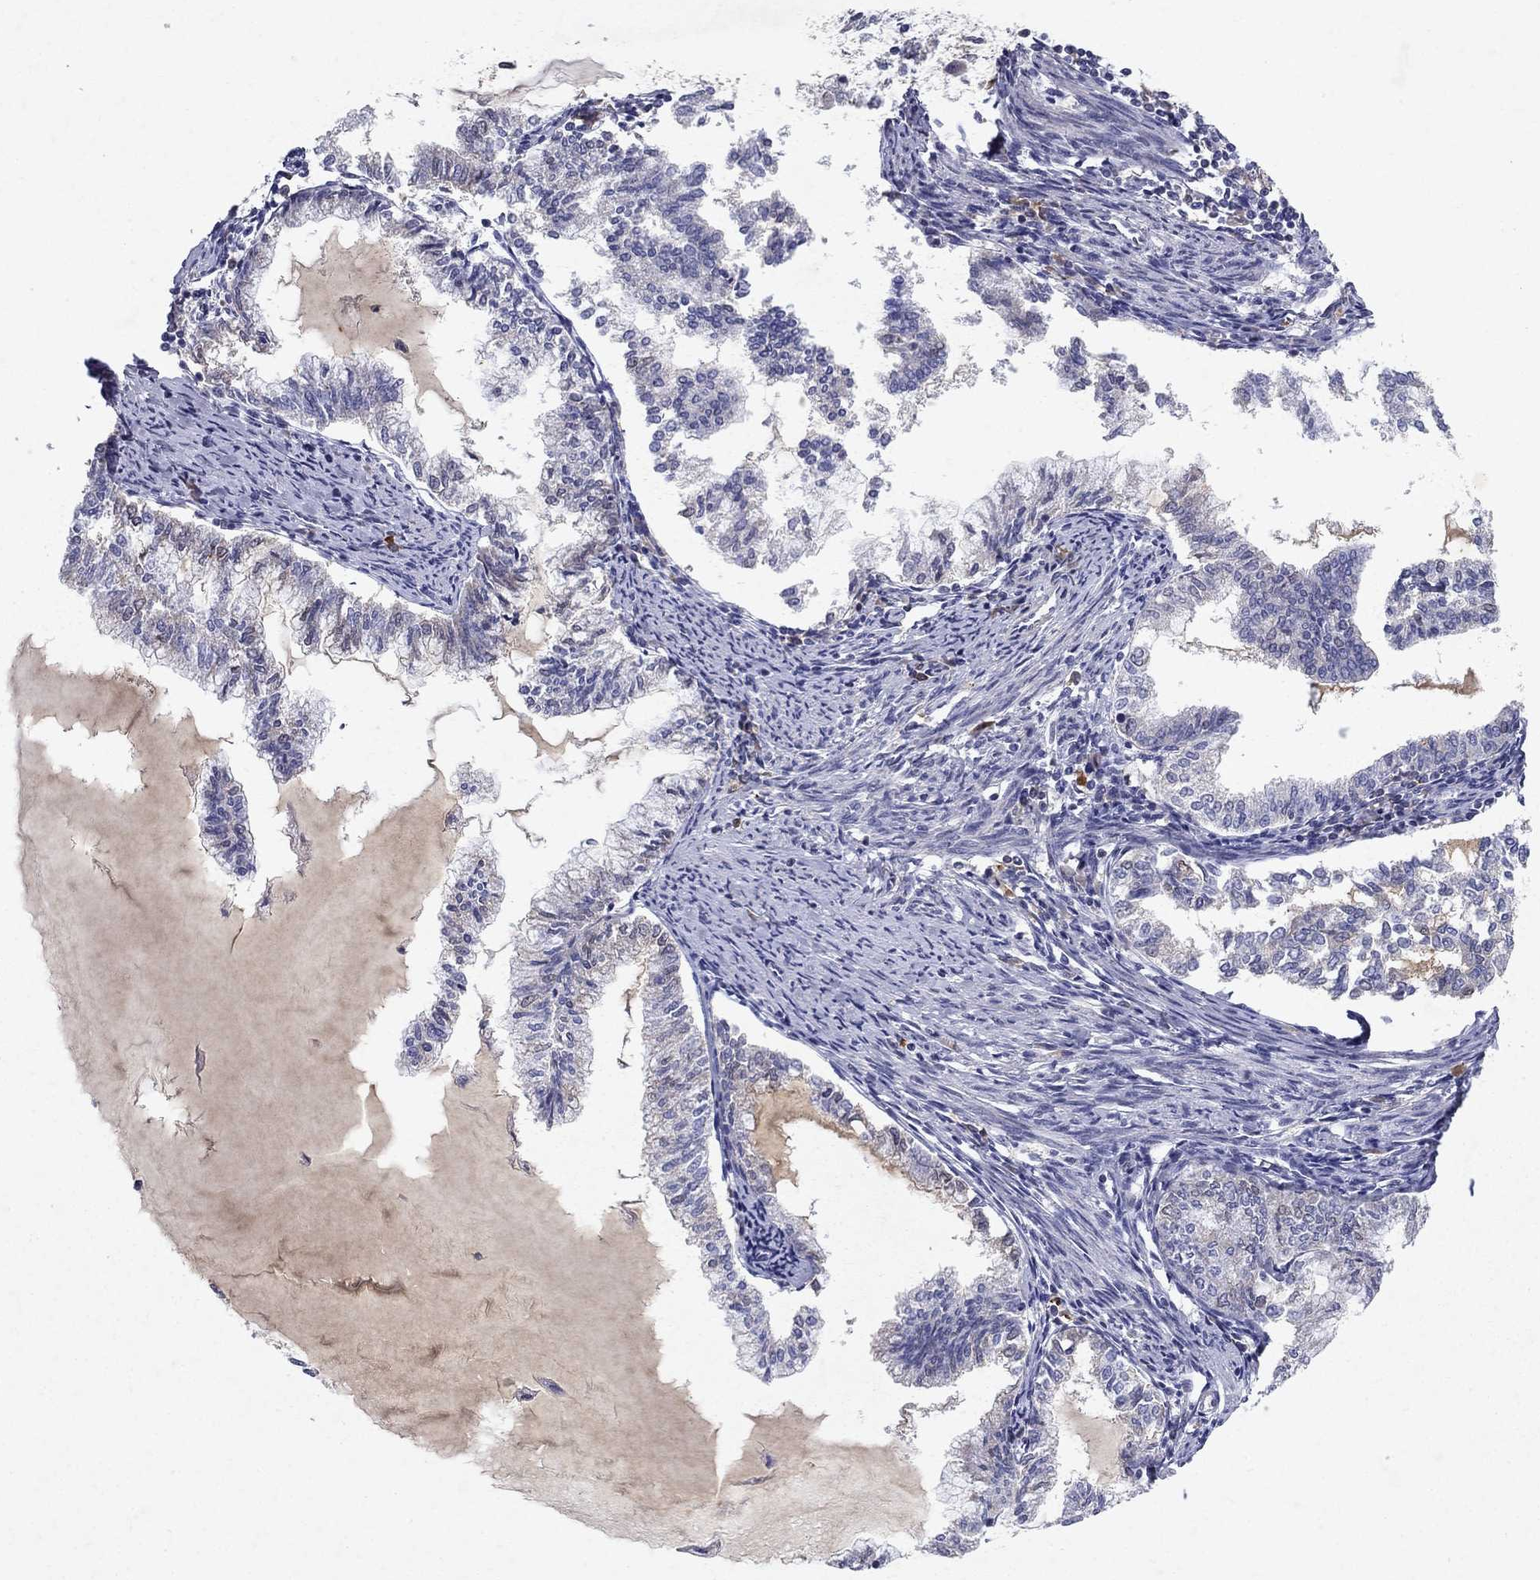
{"staining": {"intensity": "negative", "quantity": "none", "location": "none"}, "tissue": "endometrial cancer", "cell_type": "Tumor cells", "image_type": "cancer", "snomed": [{"axis": "morphology", "description": "Adenocarcinoma, NOS"}, {"axis": "topography", "description": "Endometrium"}], "caption": "IHC histopathology image of neoplastic tissue: human endometrial cancer stained with DAB (3,3'-diaminobenzidine) displays no significant protein positivity in tumor cells.", "gene": "CRTC1", "patient": {"sex": "female", "age": 79}}